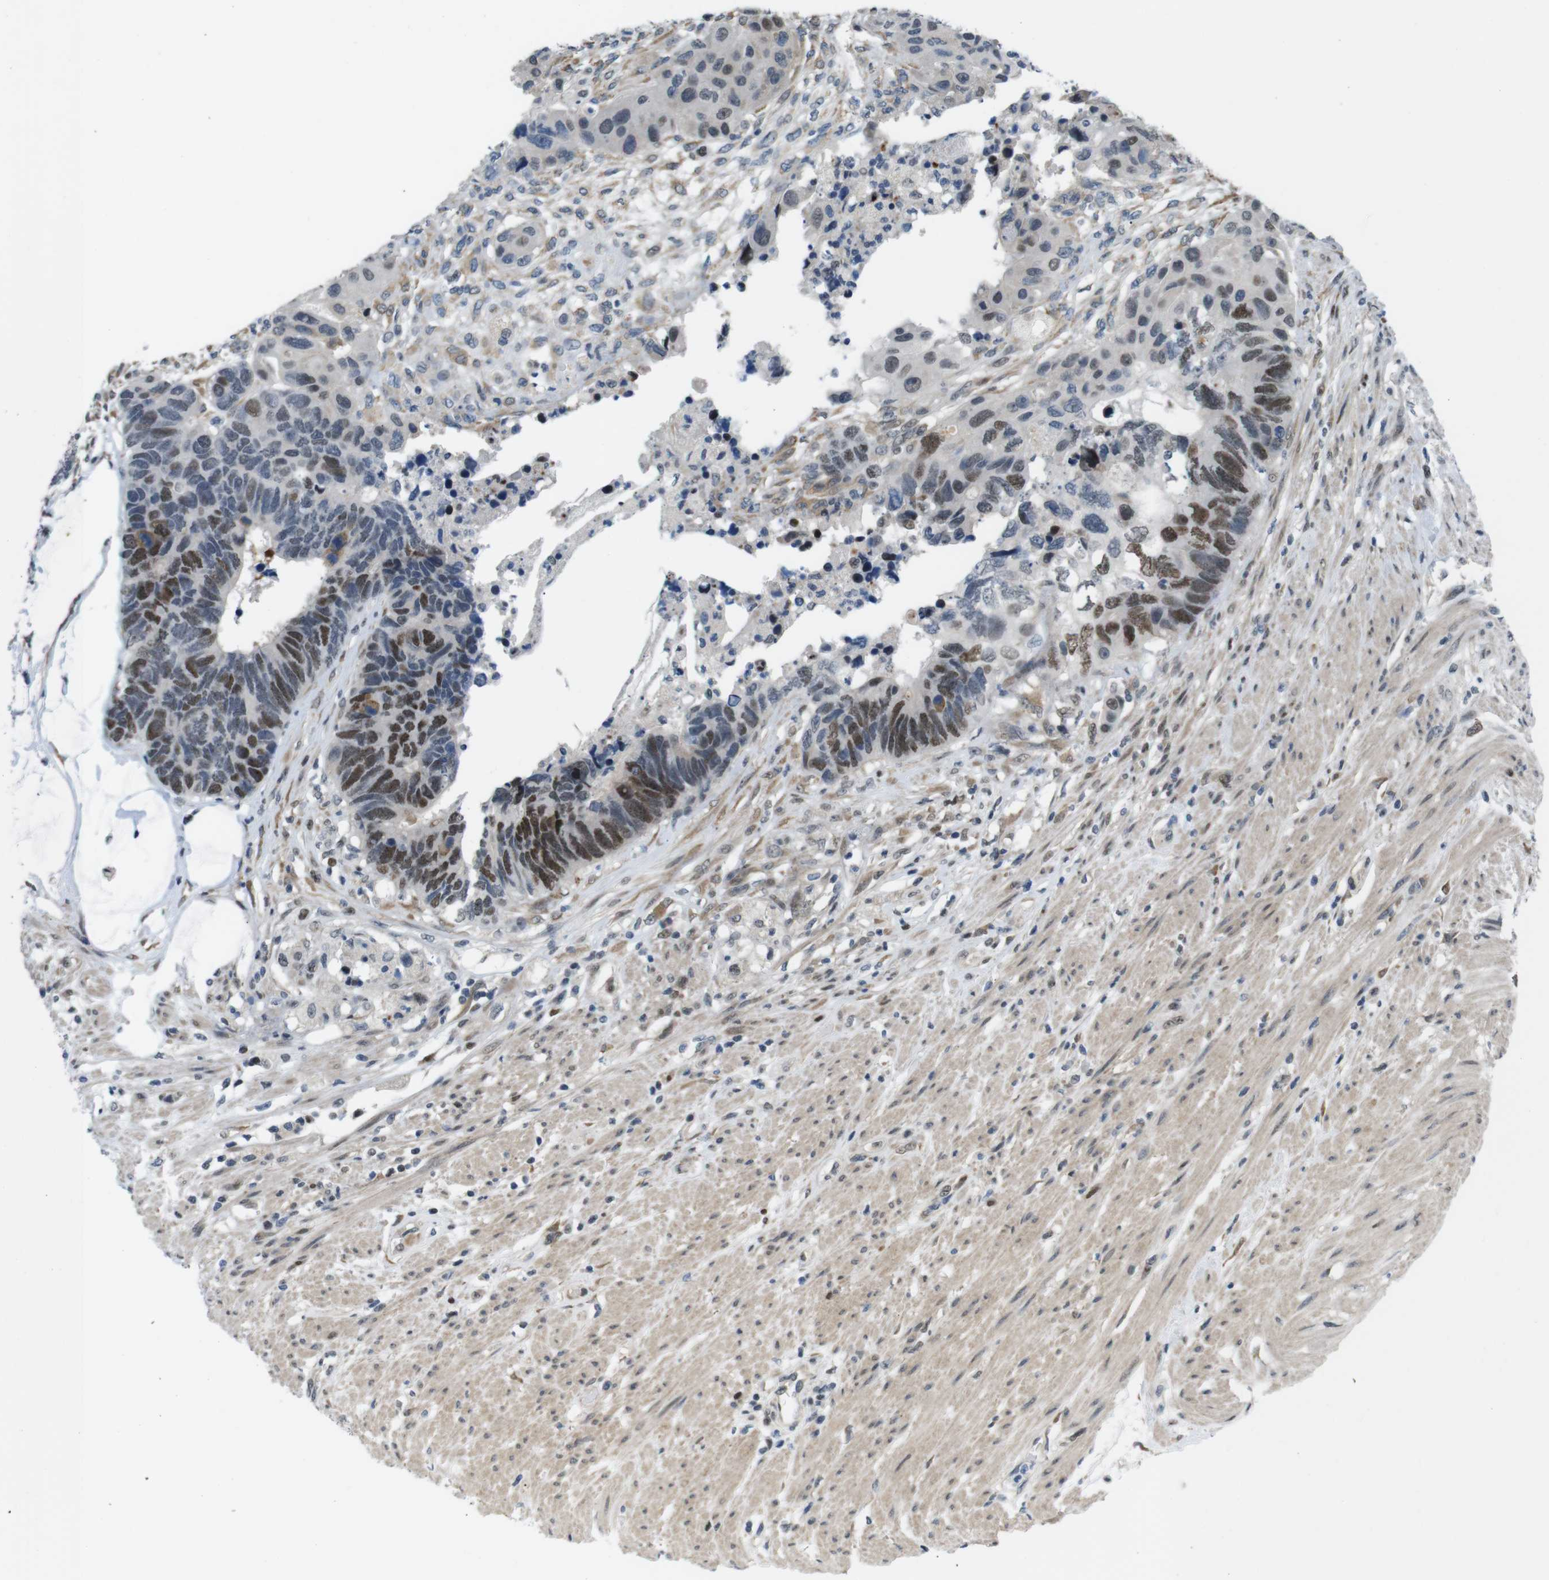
{"staining": {"intensity": "moderate", "quantity": "25%-75%", "location": "nuclear"}, "tissue": "colorectal cancer", "cell_type": "Tumor cells", "image_type": "cancer", "snomed": [{"axis": "morphology", "description": "Adenocarcinoma, NOS"}, {"axis": "topography", "description": "Rectum"}], "caption": "Immunohistochemical staining of colorectal adenocarcinoma exhibits medium levels of moderate nuclear protein staining in about 25%-75% of tumor cells.", "gene": "SMCO2", "patient": {"sex": "male", "age": 51}}